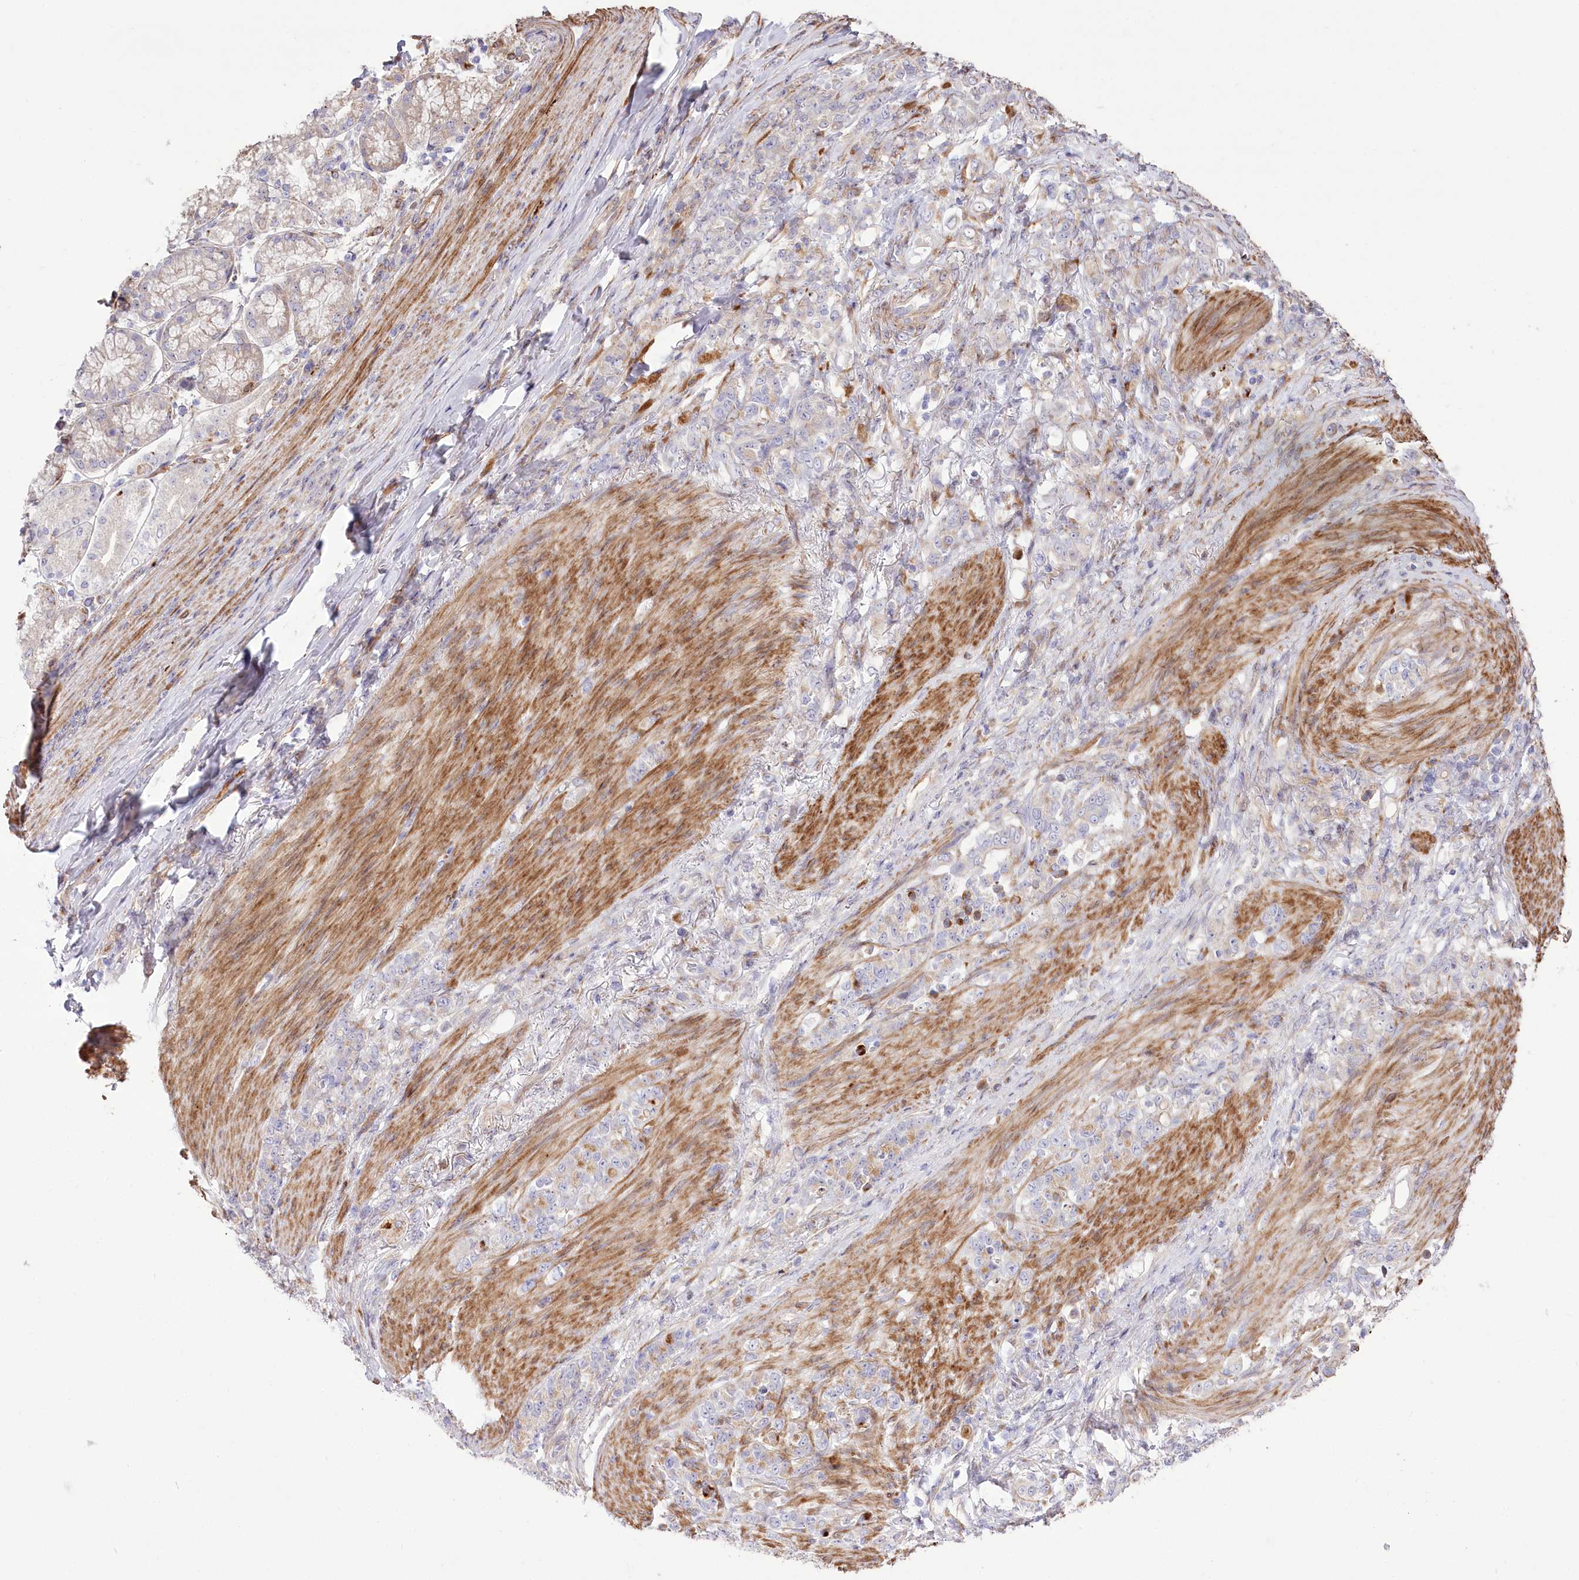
{"staining": {"intensity": "weak", "quantity": "<25%", "location": "cytoplasmic/membranous"}, "tissue": "stomach cancer", "cell_type": "Tumor cells", "image_type": "cancer", "snomed": [{"axis": "morphology", "description": "Adenocarcinoma, NOS"}, {"axis": "topography", "description": "Stomach"}], "caption": "Photomicrograph shows no protein positivity in tumor cells of stomach cancer (adenocarcinoma) tissue. (DAB (3,3'-diaminobenzidine) IHC, high magnification).", "gene": "RNF24", "patient": {"sex": "female", "age": 79}}